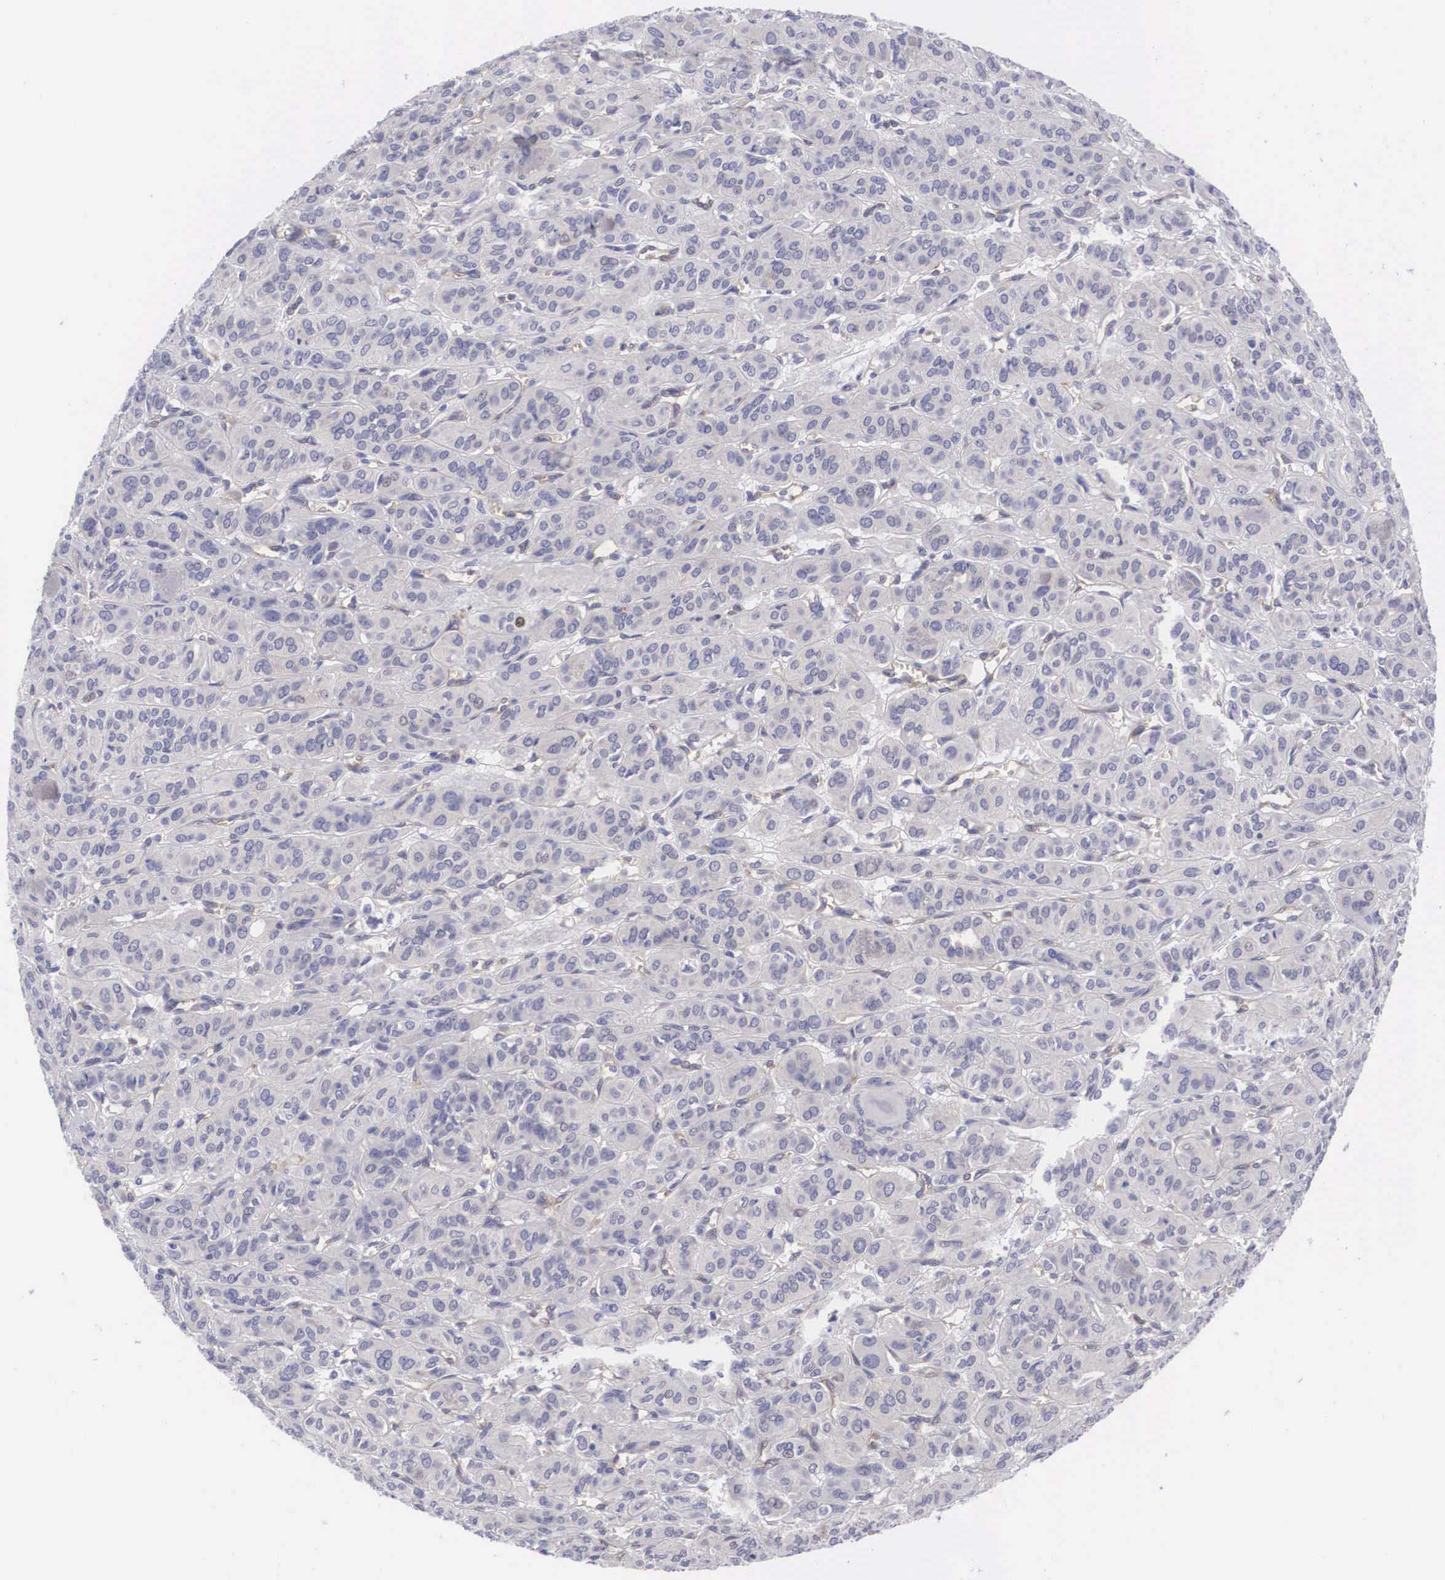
{"staining": {"intensity": "negative", "quantity": "none", "location": "none"}, "tissue": "thyroid cancer", "cell_type": "Tumor cells", "image_type": "cancer", "snomed": [{"axis": "morphology", "description": "Follicular adenoma carcinoma, NOS"}, {"axis": "topography", "description": "Thyroid gland"}], "caption": "IHC photomicrograph of thyroid follicular adenoma carcinoma stained for a protein (brown), which exhibits no staining in tumor cells.", "gene": "MAST4", "patient": {"sex": "female", "age": 71}}